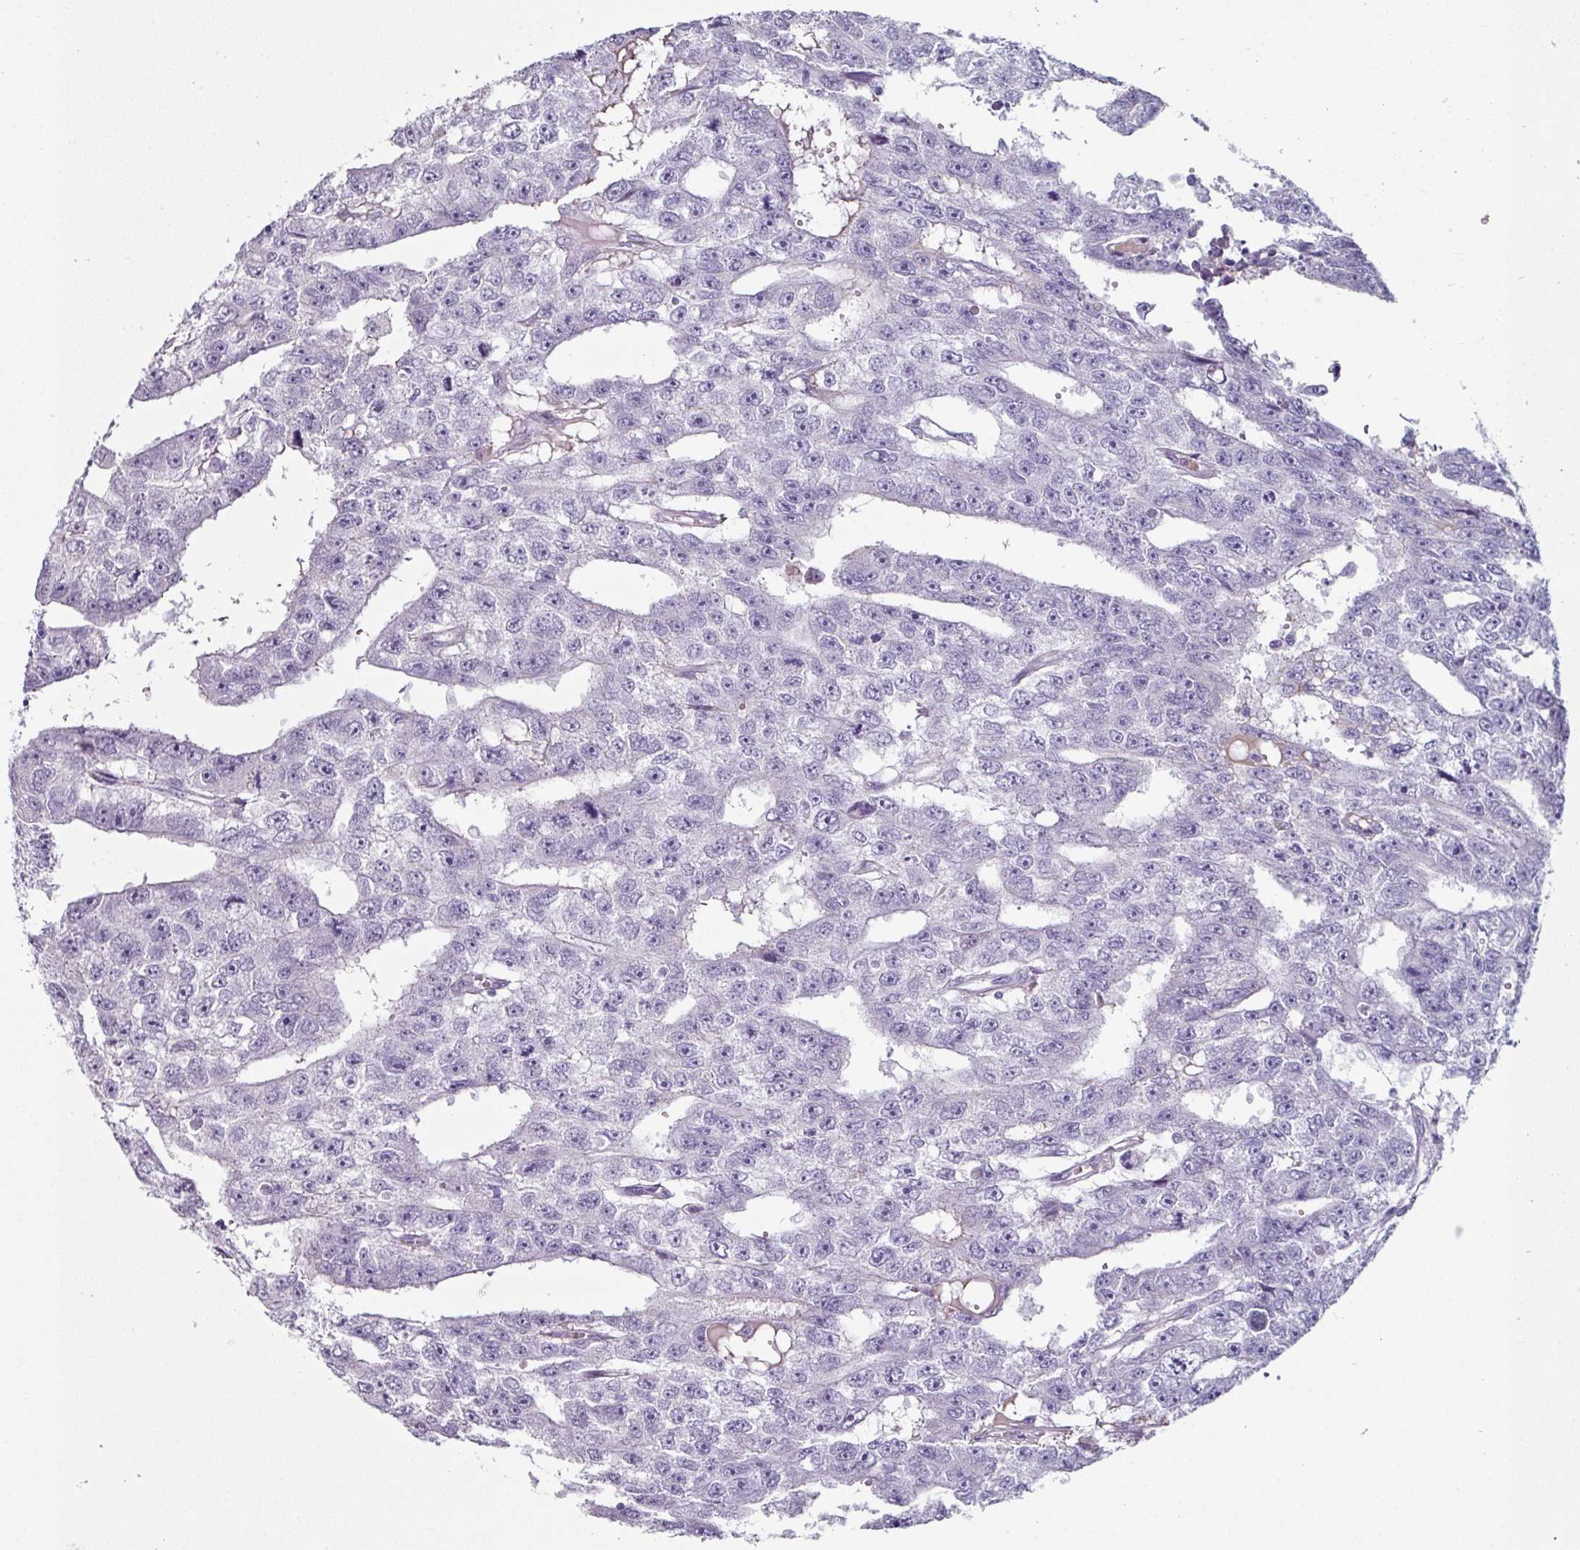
{"staining": {"intensity": "negative", "quantity": "none", "location": "none"}, "tissue": "testis cancer", "cell_type": "Tumor cells", "image_type": "cancer", "snomed": [{"axis": "morphology", "description": "Carcinoma, Embryonal, NOS"}, {"axis": "topography", "description": "Testis"}], "caption": "Protein analysis of testis cancer displays no significant expression in tumor cells. Nuclei are stained in blue.", "gene": "CLCA1", "patient": {"sex": "male", "age": 20}}